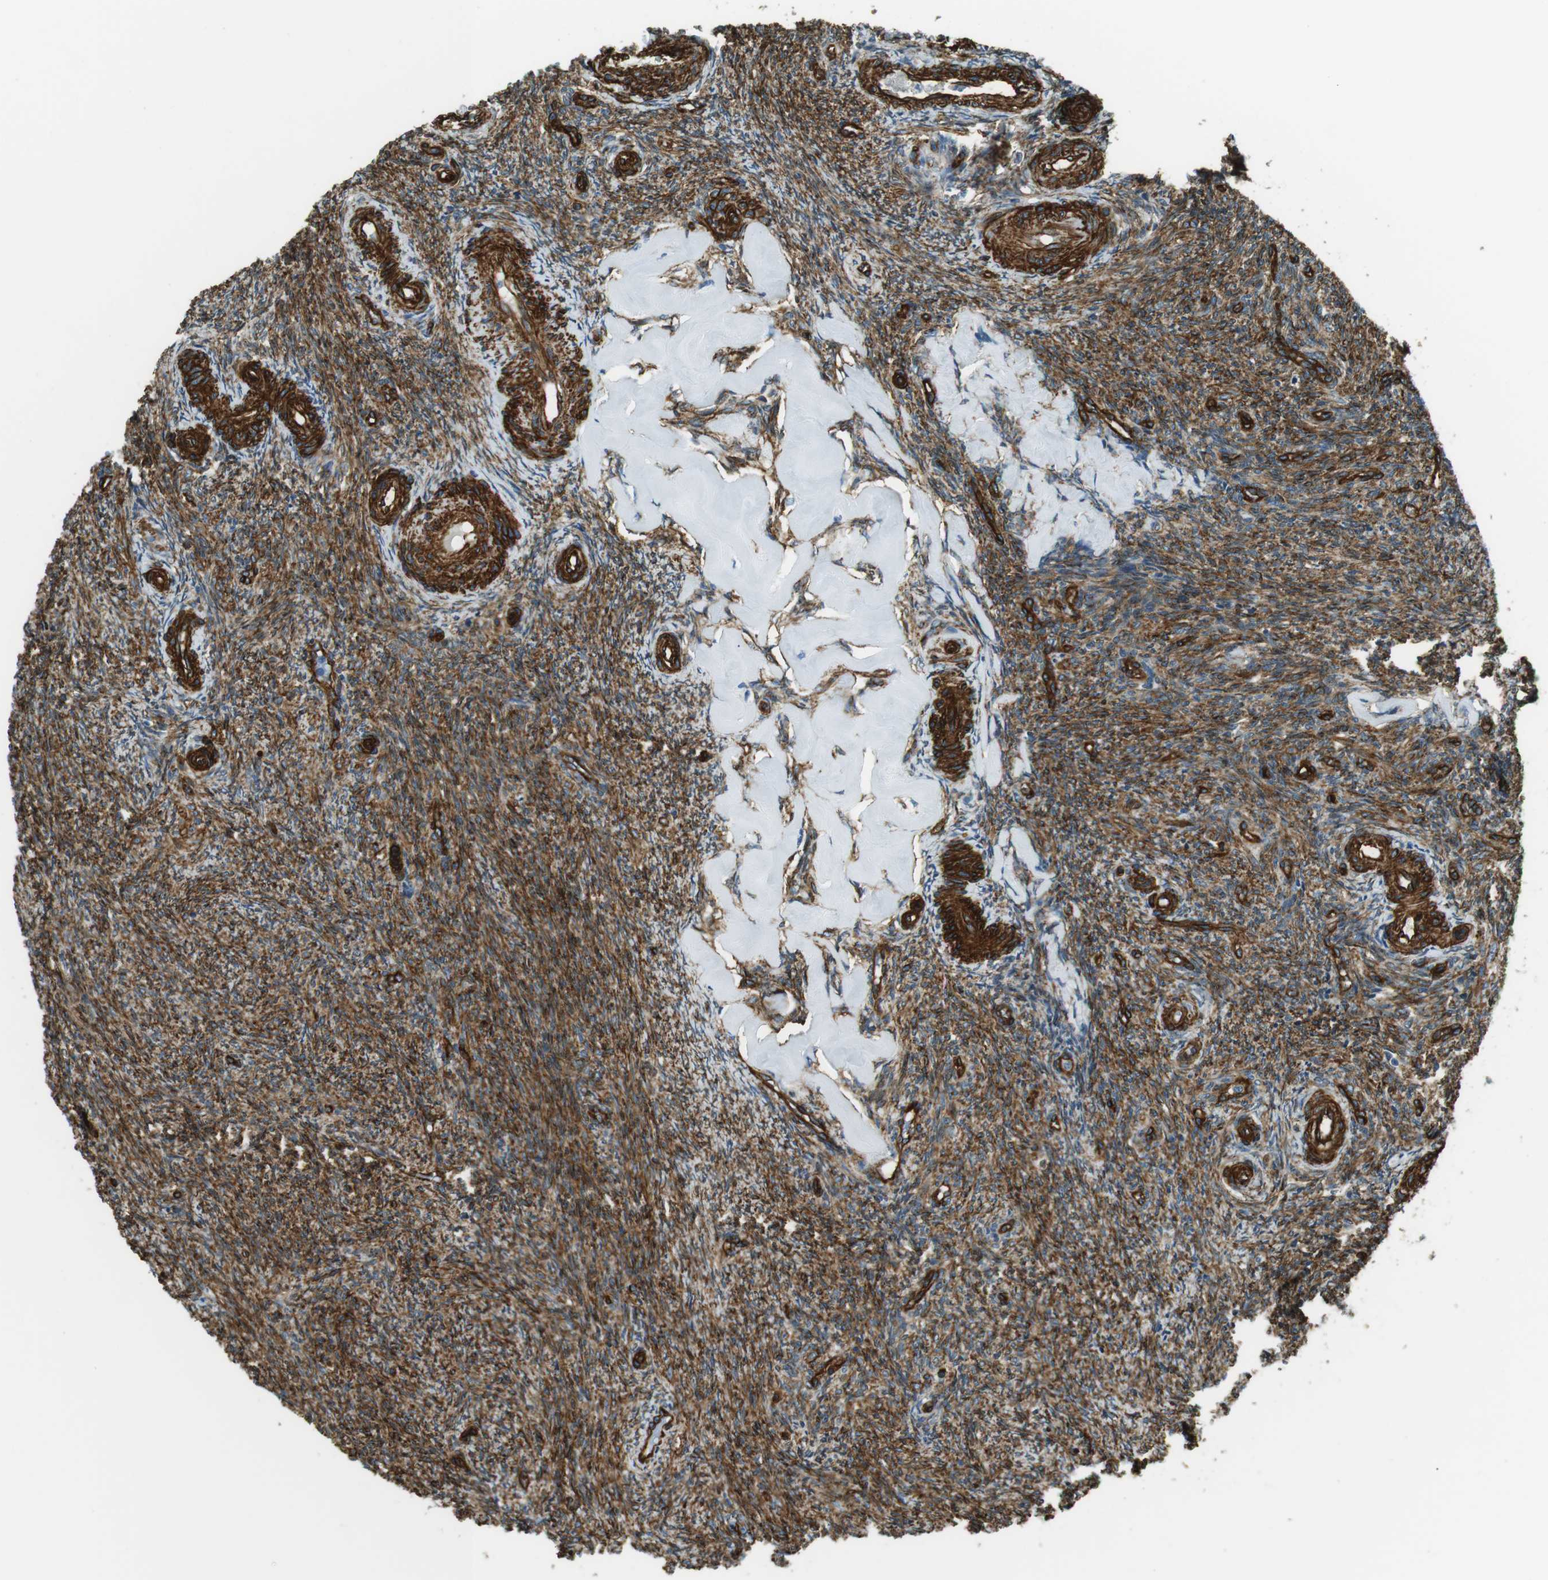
{"staining": {"intensity": "weak", "quantity": ">75%", "location": "cytoplasmic/membranous"}, "tissue": "ovary", "cell_type": "Follicle cells", "image_type": "normal", "snomed": [{"axis": "morphology", "description": "Normal tissue, NOS"}, {"axis": "topography", "description": "Ovary"}], "caption": "High-magnification brightfield microscopy of unremarkable ovary stained with DAB (3,3'-diaminobenzidine) (brown) and counterstained with hematoxylin (blue). follicle cells exhibit weak cytoplasmic/membranous expression is seen in about>75% of cells.", "gene": "ODR4", "patient": {"sex": "female", "age": 41}}